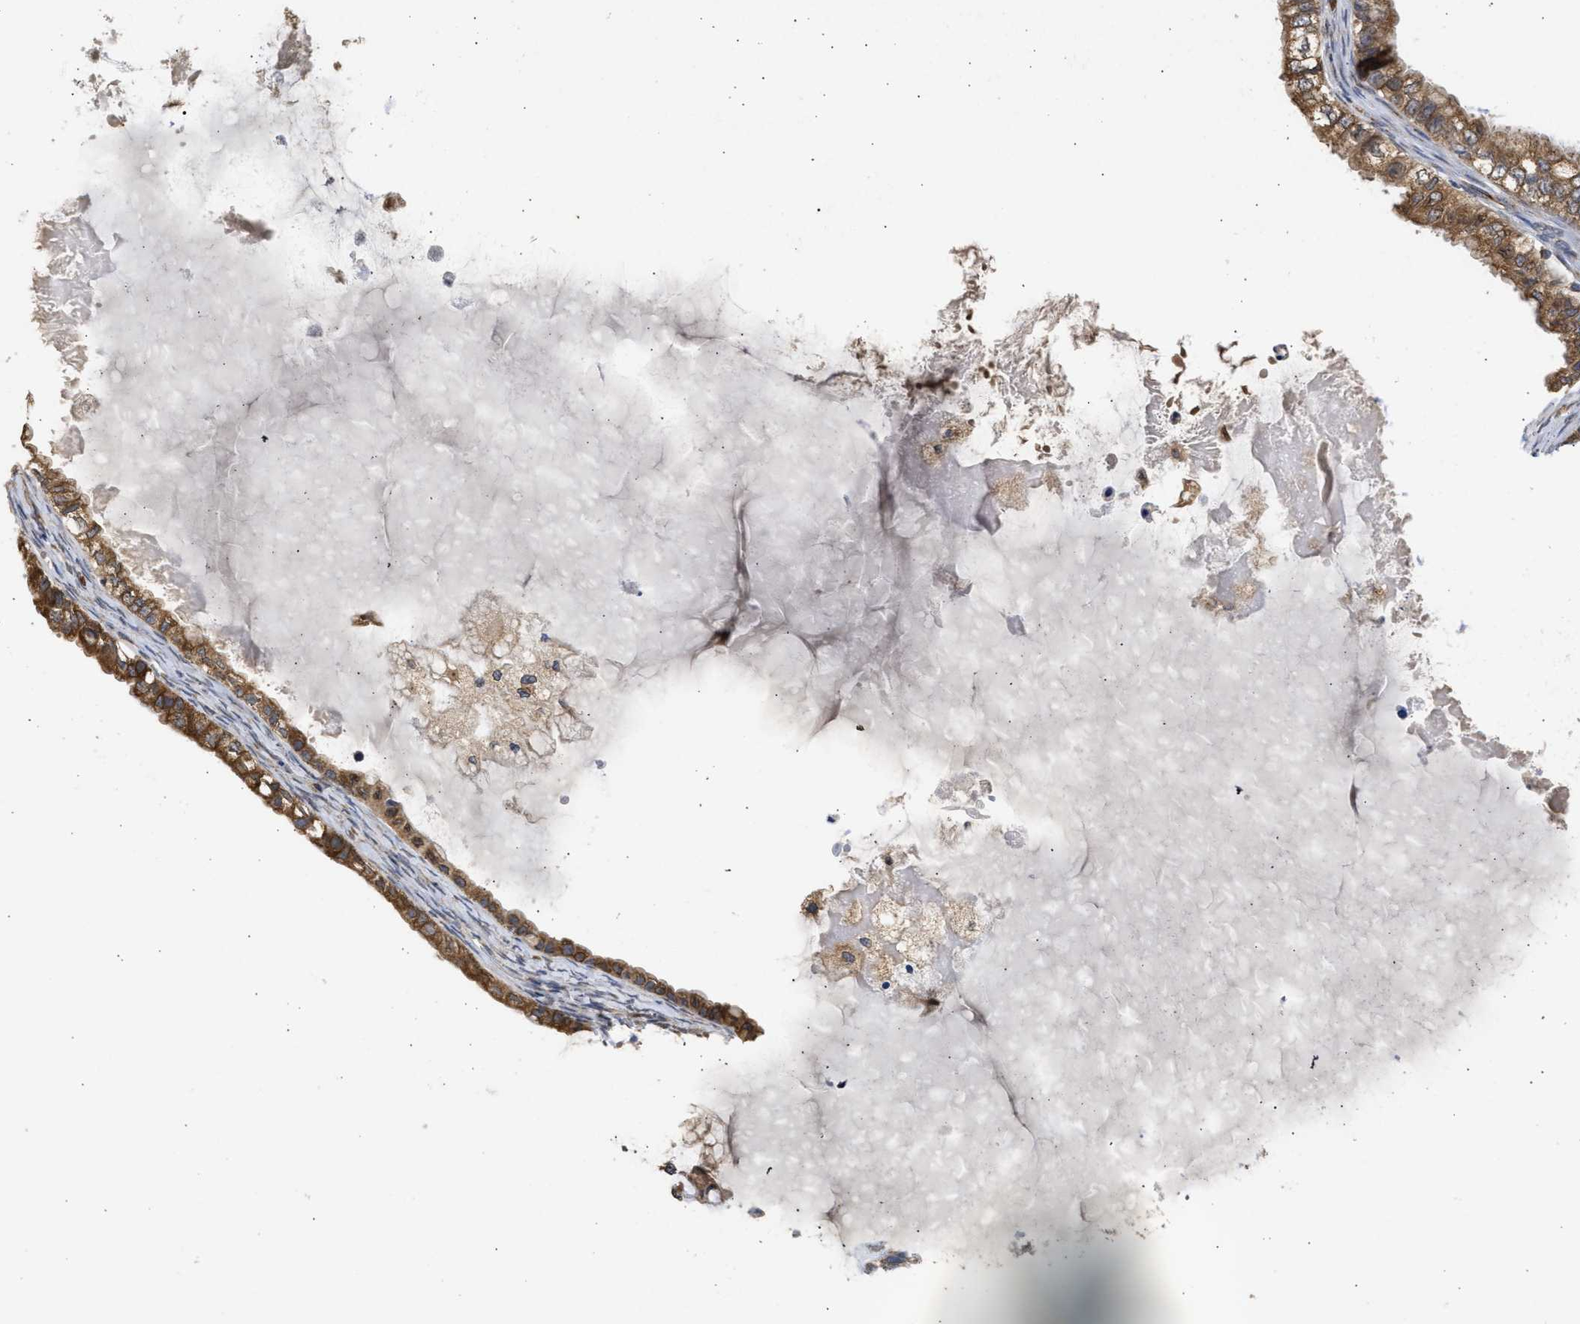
{"staining": {"intensity": "moderate", "quantity": ">75%", "location": "cytoplasmic/membranous,nuclear"}, "tissue": "ovarian cancer", "cell_type": "Tumor cells", "image_type": "cancer", "snomed": [{"axis": "morphology", "description": "Cystadenocarcinoma, mucinous, NOS"}, {"axis": "topography", "description": "Ovary"}], "caption": "A brown stain highlights moderate cytoplasmic/membranous and nuclear expression of a protein in human mucinous cystadenocarcinoma (ovarian) tumor cells. (DAB IHC with brightfield microscopy, high magnification).", "gene": "DNAJC1", "patient": {"sex": "female", "age": 80}}